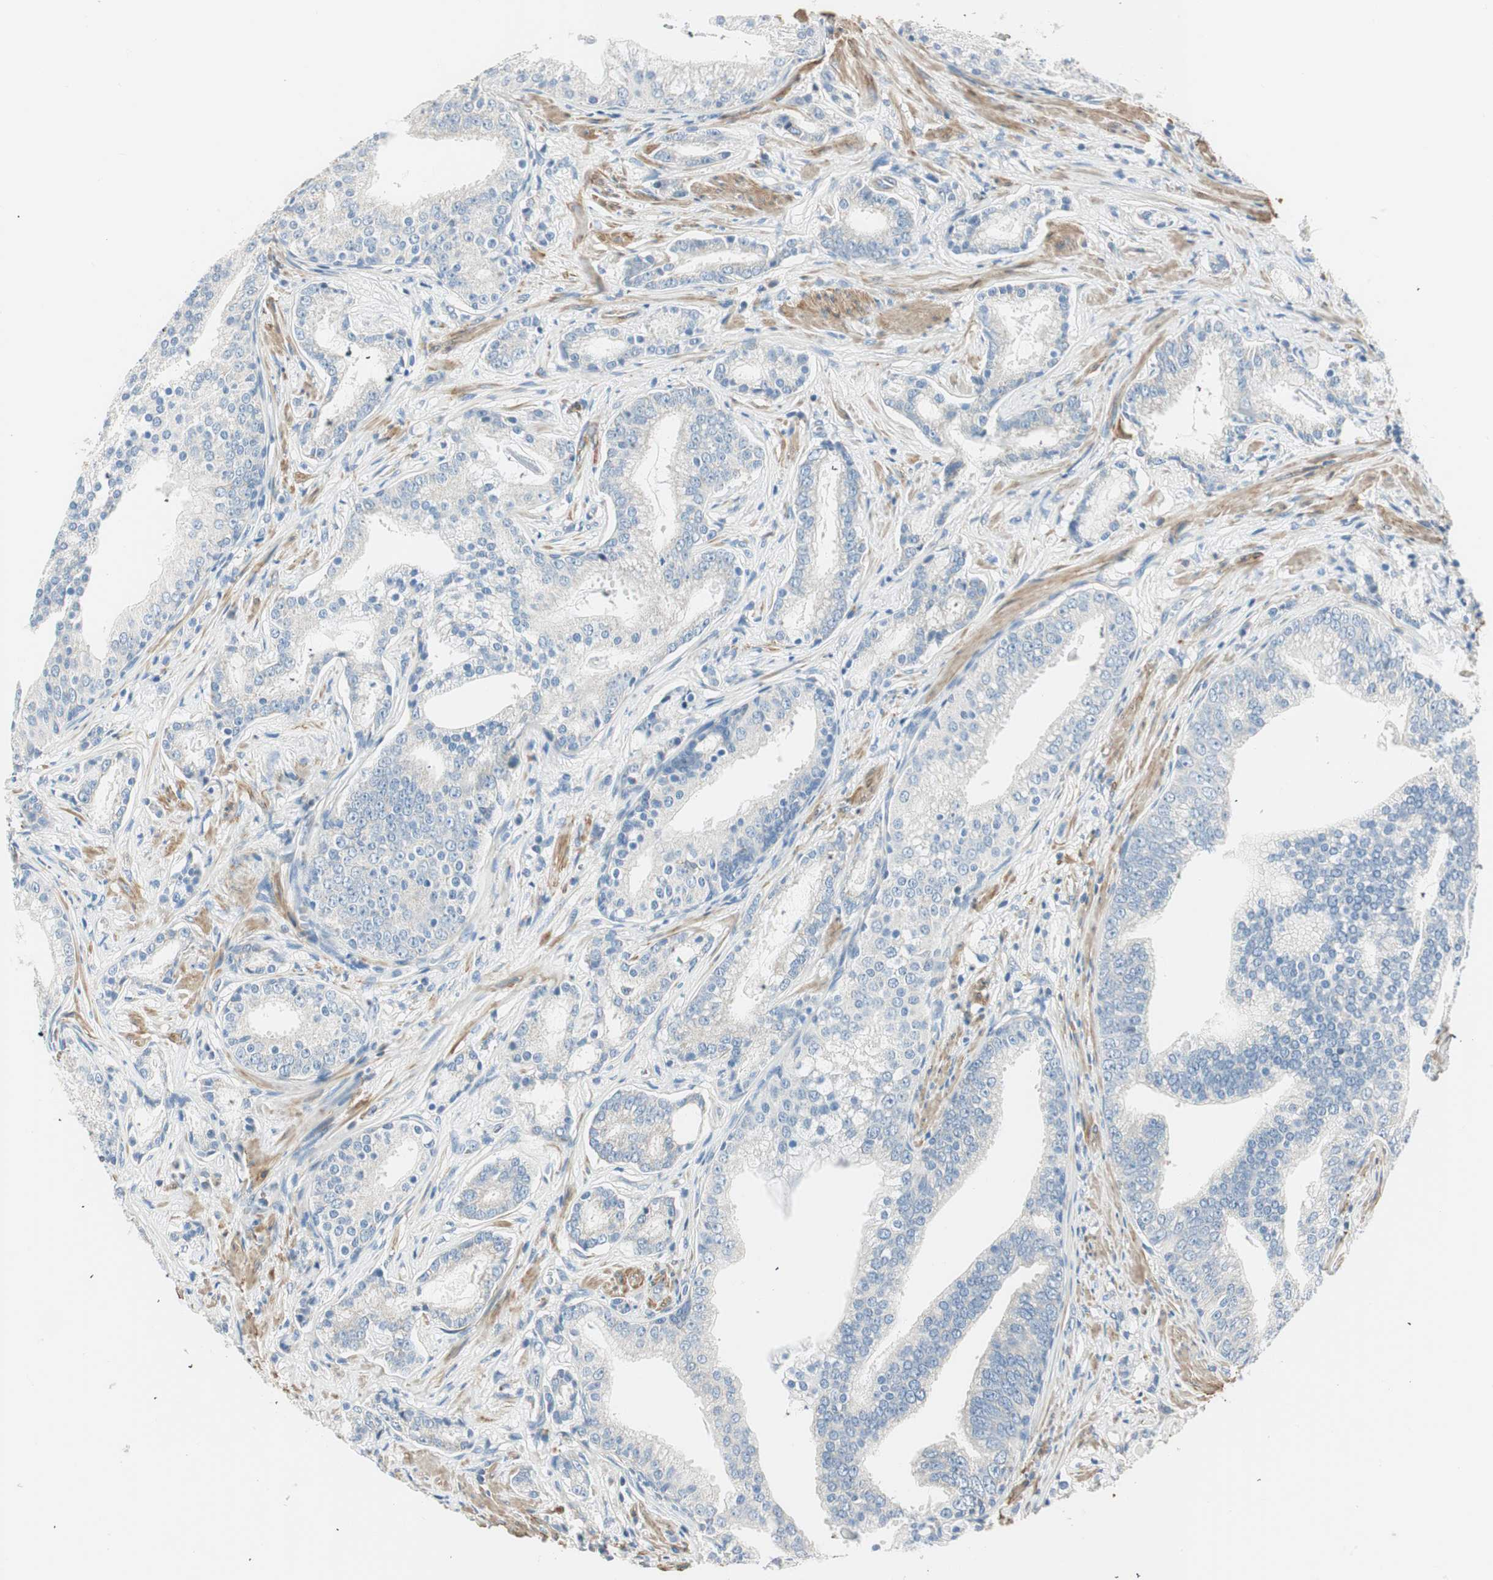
{"staining": {"intensity": "negative", "quantity": "none", "location": "none"}, "tissue": "prostate cancer", "cell_type": "Tumor cells", "image_type": "cancer", "snomed": [{"axis": "morphology", "description": "Adenocarcinoma, Low grade"}, {"axis": "topography", "description": "Prostate"}], "caption": "Immunohistochemical staining of human prostate adenocarcinoma (low-grade) reveals no significant expression in tumor cells.", "gene": "RORB", "patient": {"sex": "male", "age": 58}}